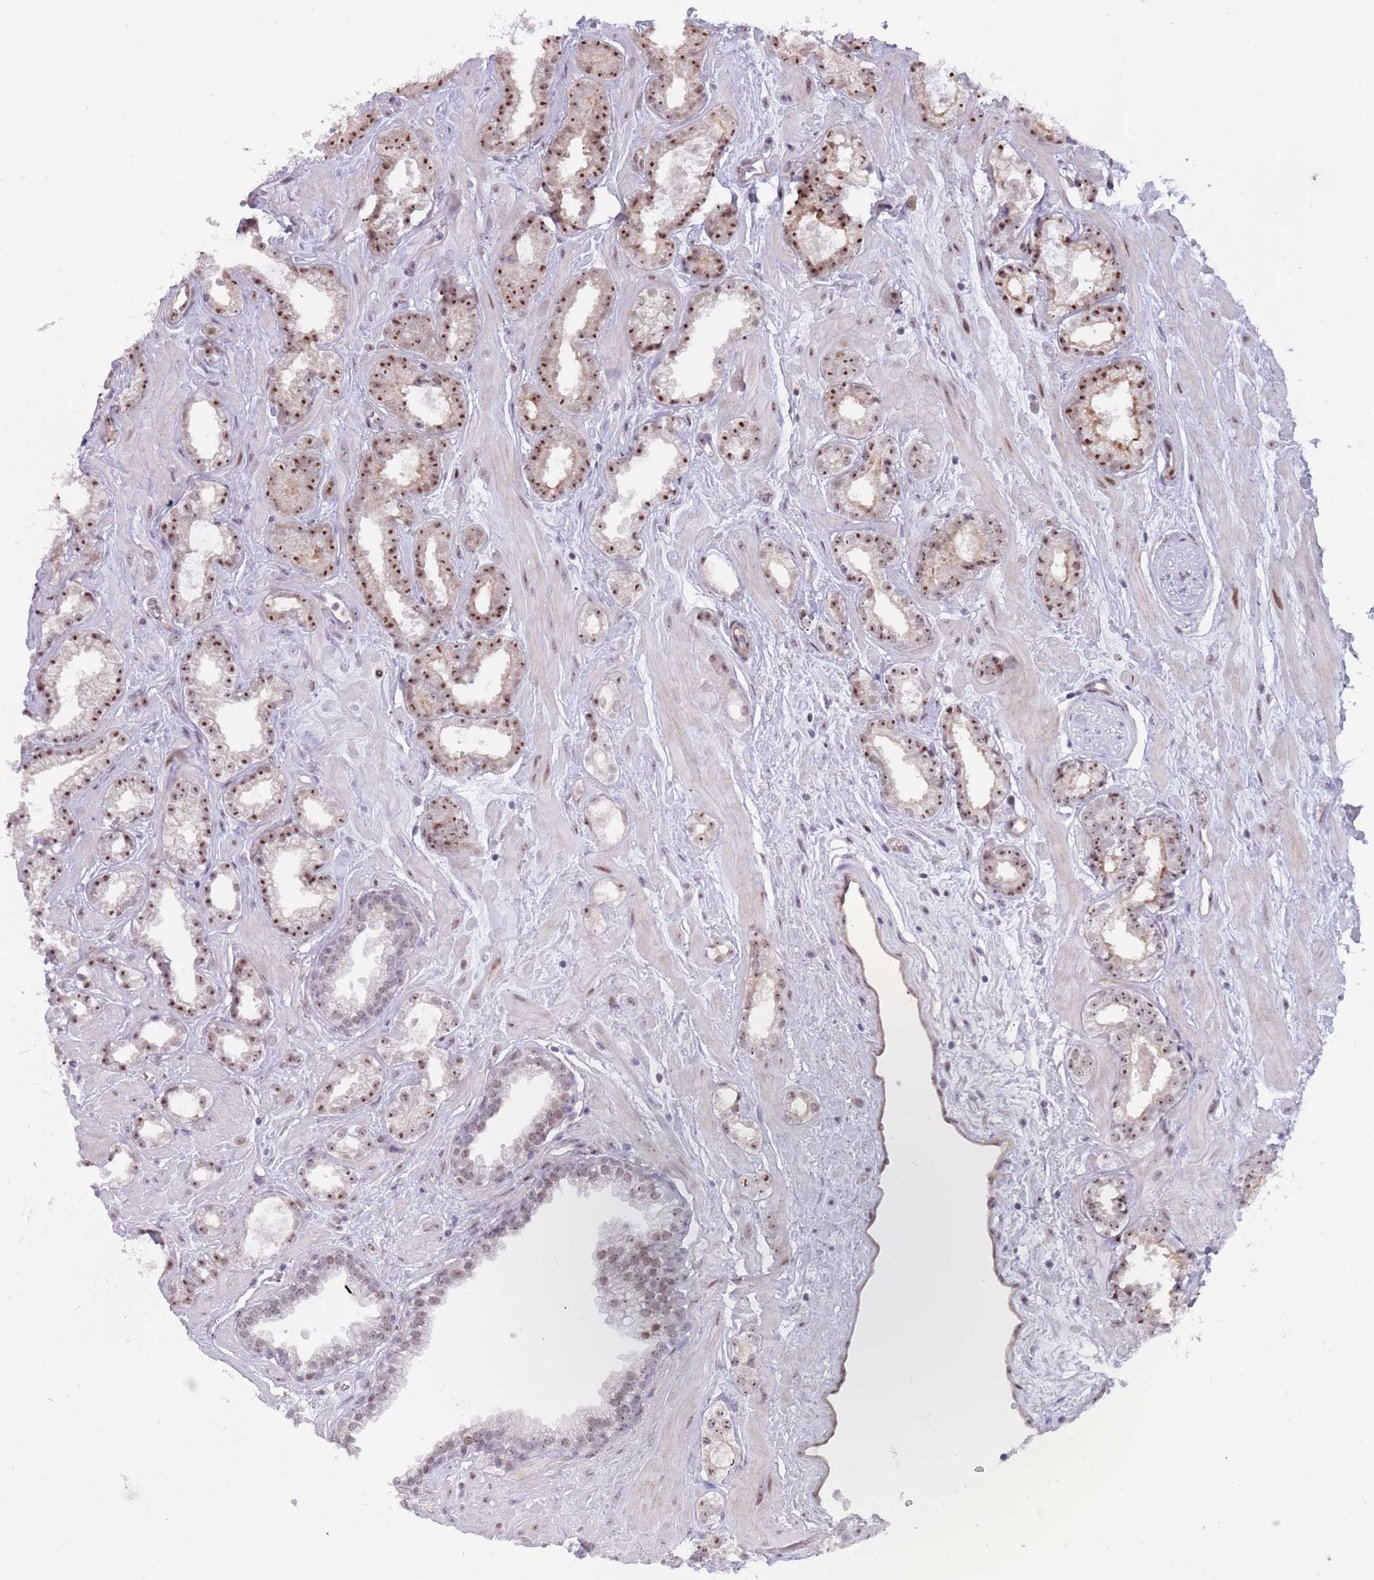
{"staining": {"intensity": "strong", "quantity": ">75%", "location": "nuclear"}, "tissue": "prostate cancer", "cell_type": "Tumor cells", "image_type": "cancer", "snomed": [{"axis": "morphology", "description": "Adenocarcinoma, Low grade"}, {"axis": "topography", "description": "Prostate"}], "caption": "Low-grade adenocarcinoma (prostate) stained with immunohistochemistry shows strong nuclear positivity in about >75% of tumor cells.", "gene": "LRMDA", "patient": {"sex": "male", "age": 60}}